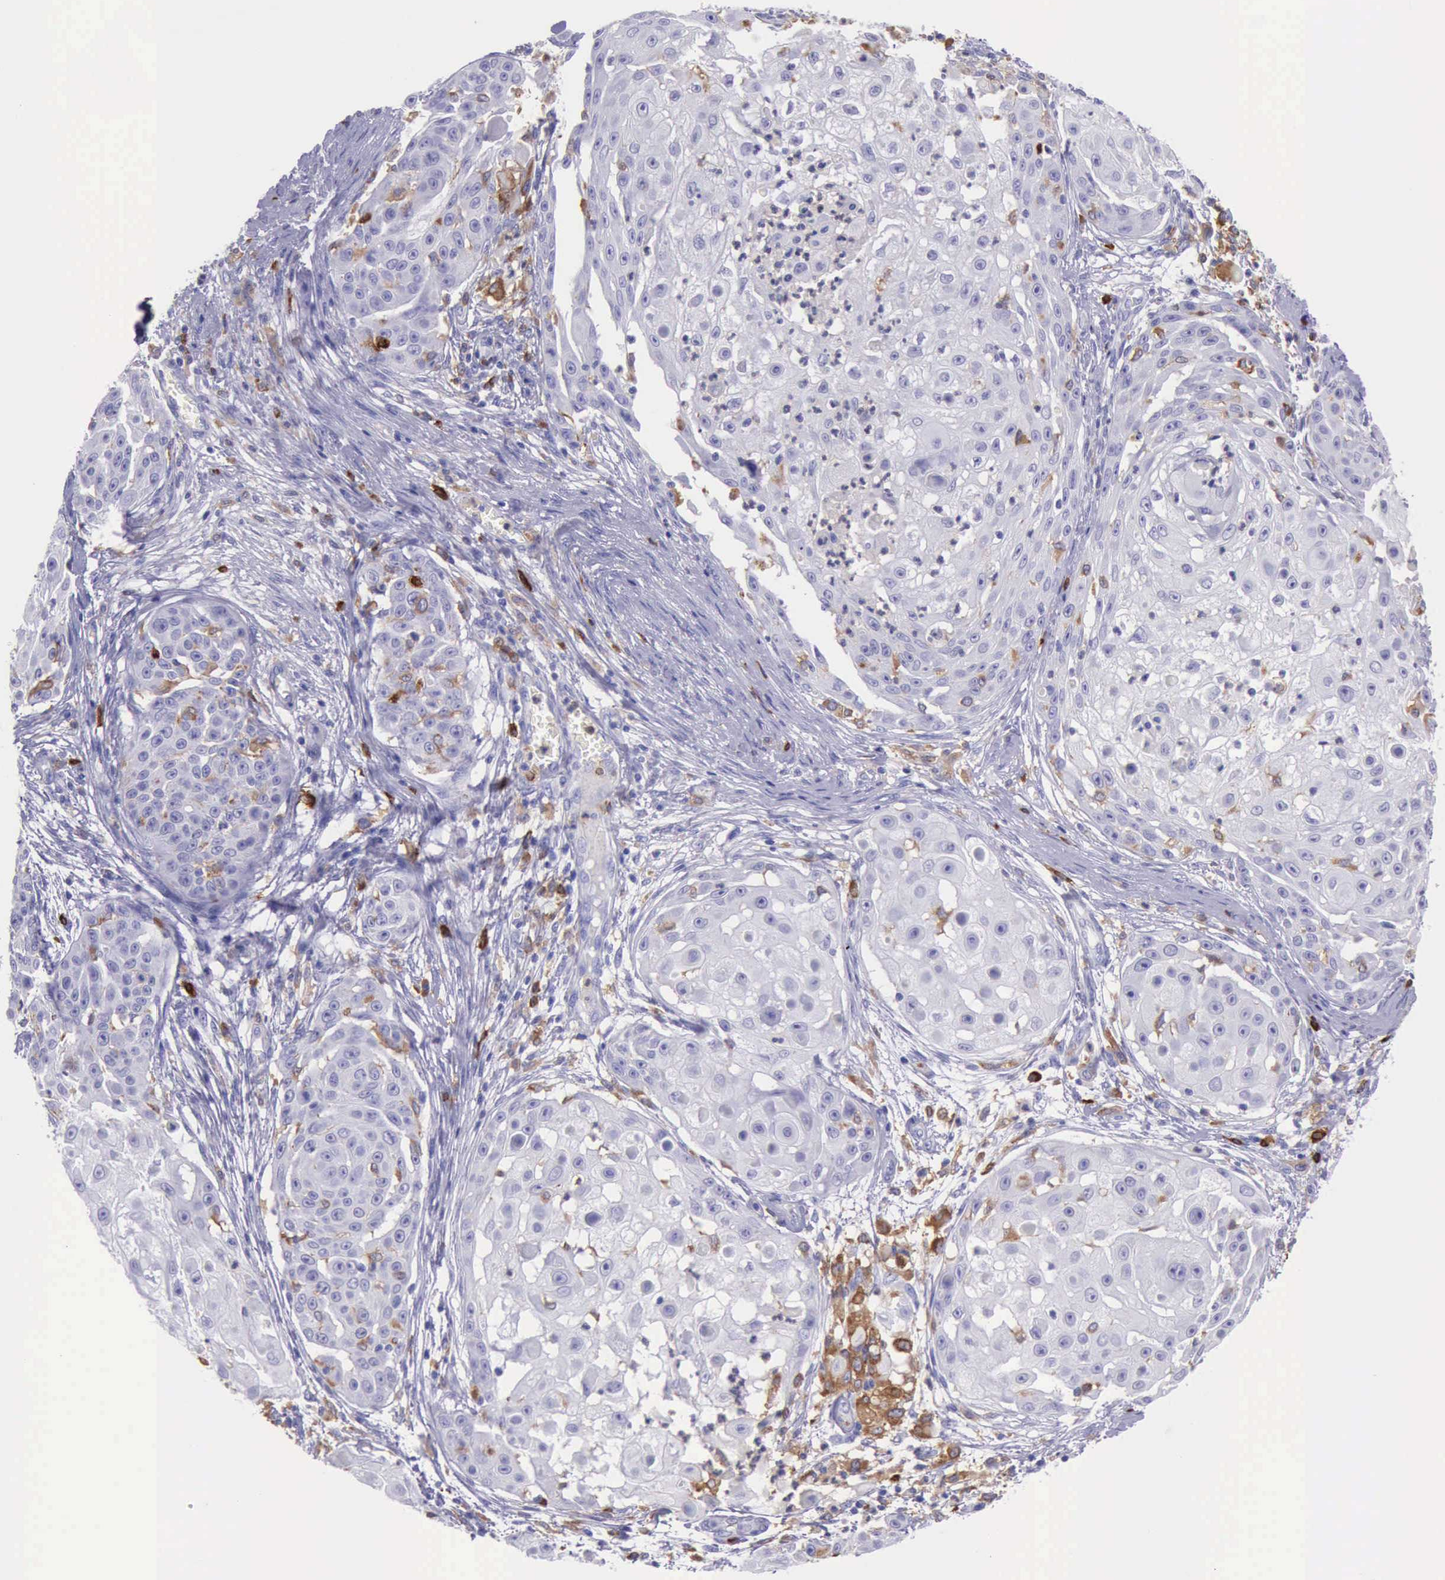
{"staining": {"intensity": "negative", "quantity": "none", "location": "none"}, "tissue": "skin cancer", "cell_type": "Tumor cells", "image_type": "cancer", "snomed": [{"axis": "morphology", "description": "Squamous cell carcinoma, NOS"}, {"axis": "topography", "description": "Skin"}], "caption": "A photomicrograph of squamous cell carcinoma (skin) stained for a protein displays no brown staining in tumor cells. The staining is performed using DAB (3,3'-diaminobenzidine) brown chromogen with nuclei counter-stained in using hematoxylin.", "gene": "BTK", "patient": {"sex": "female", "age": 57}}